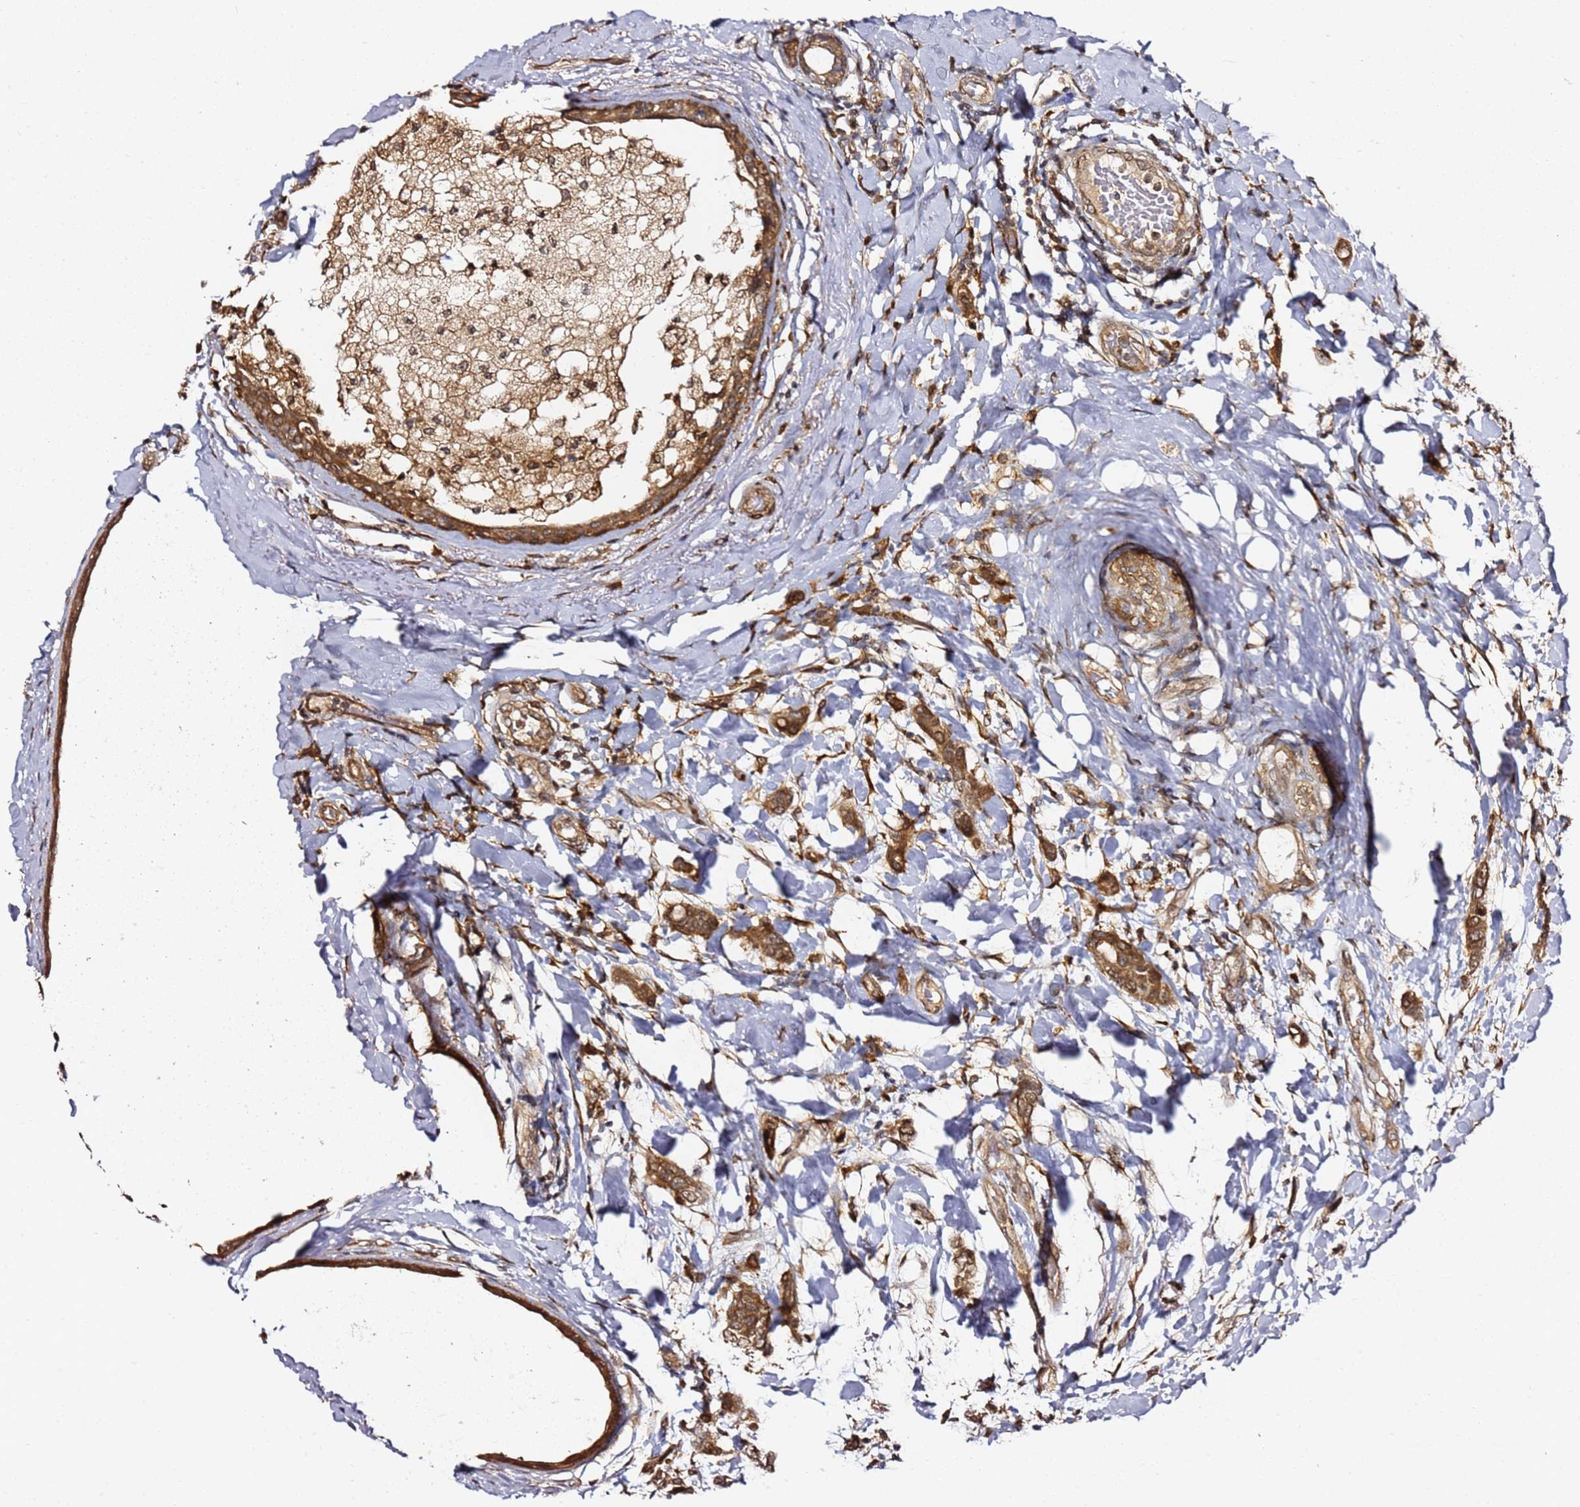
{"staining": {"intensity": "strong", "quantity": ">75%", "location": "cytoplasmic/membranous"}, "tissue": "breast cancer", "cell_type": "Tumor cells", "image_type": "cancer", "snomed": [{"axis": "morphology", "description": "Lobular carcinoma"}, {"axis": "topography", "description": "Breast"}], "caption": "Immunohistochemistry (IHC) (DAB (3,3'-diaminobenzidine)) staining of human breast cancer displays strong cytoplasmic/membranous protein positivity in about >75% of tumor cells. (DAB (3,3'-diaminobenzidine) IHC with brightfield microscopy, high magnification).", "gene": "PRKAB2", "patient": {"sex": "female", "age": 51}}